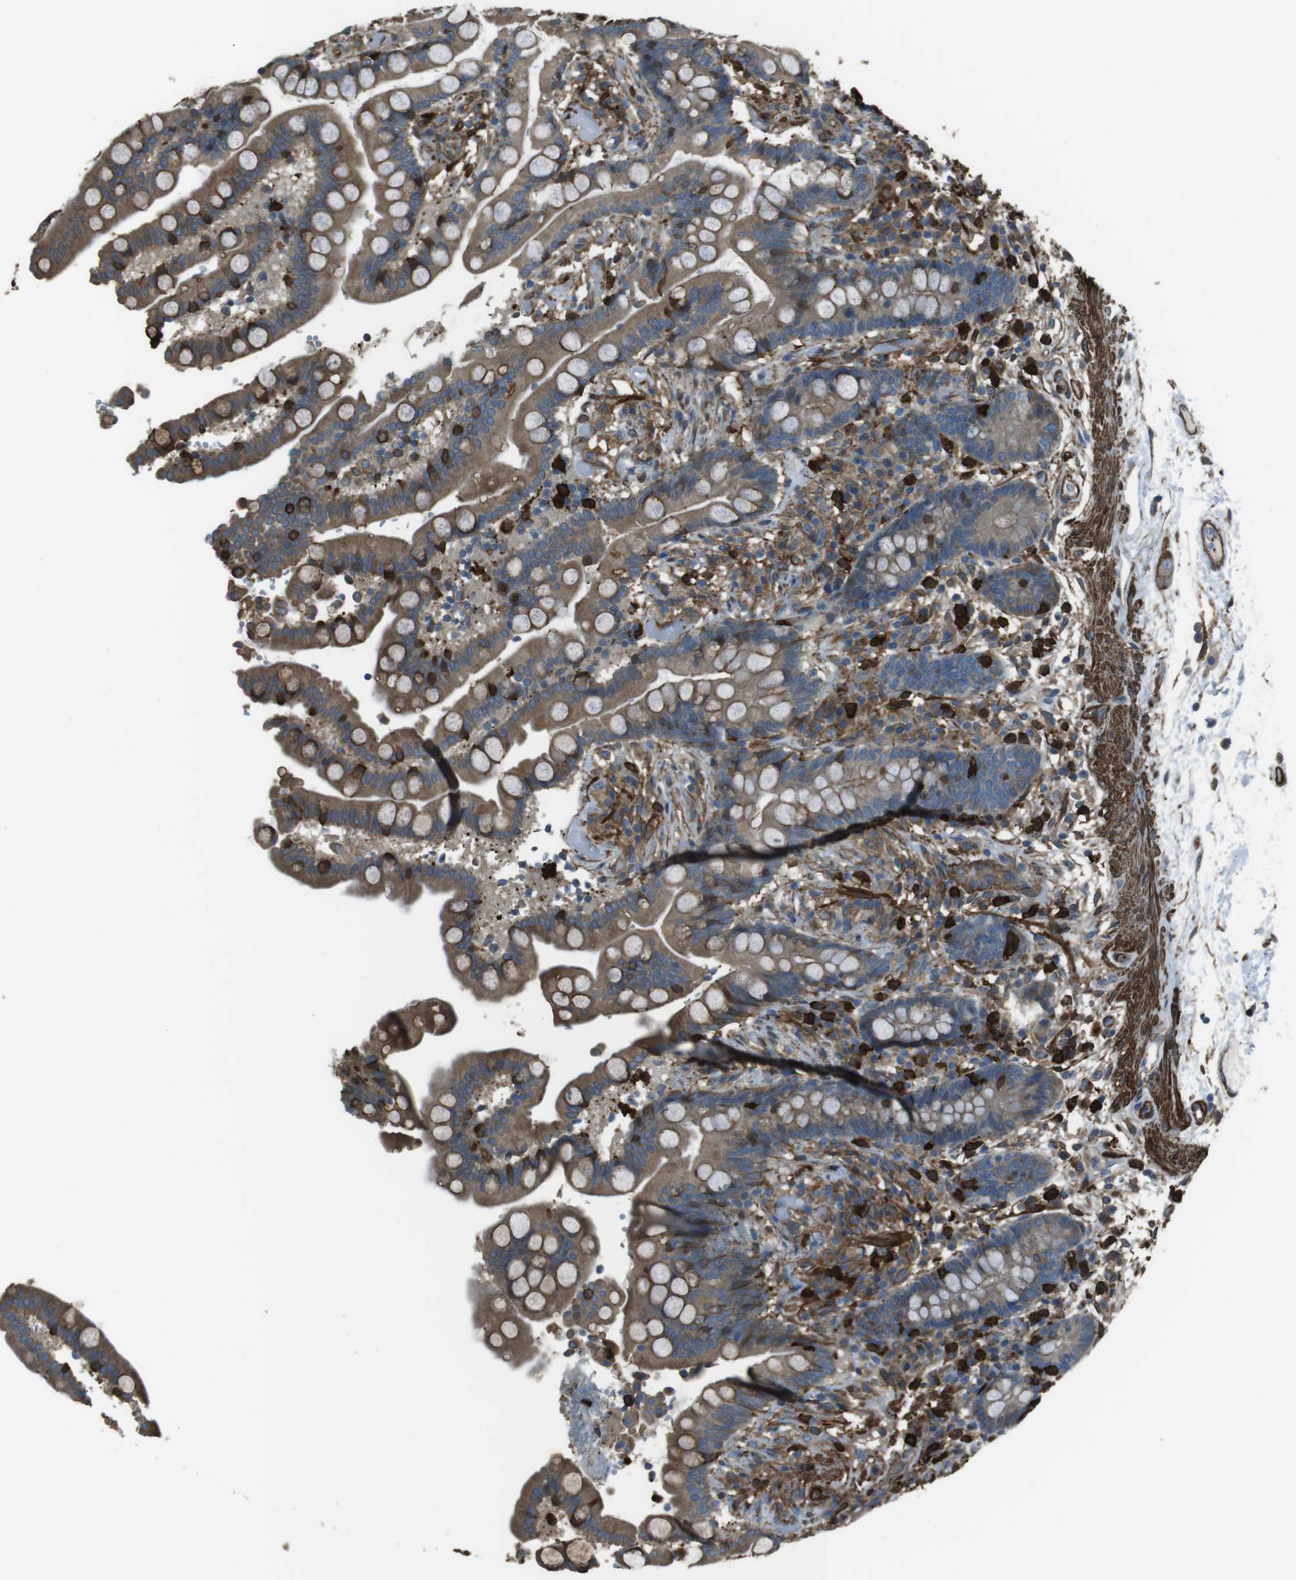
{"staining": {"intensity": "strong", "quantity": ">75%", "location": "cytoplasmic/membranous"}, "tissue": "colon", "cell_type": "Endothelial cells", "image_type": "normal", "snomed": [{"axis": "morphology", "description": "Normal tissue, NOS"}, {"axis": "topography", "description": "Colon"}], "caption": "This image shows IHC staining of benign human colon, with high strong cytoplasmic/membranous positivity in about >75% of endothelial cells.", "gene": "SFT2D1", "patient": {"sex": "male", "age": 73}}